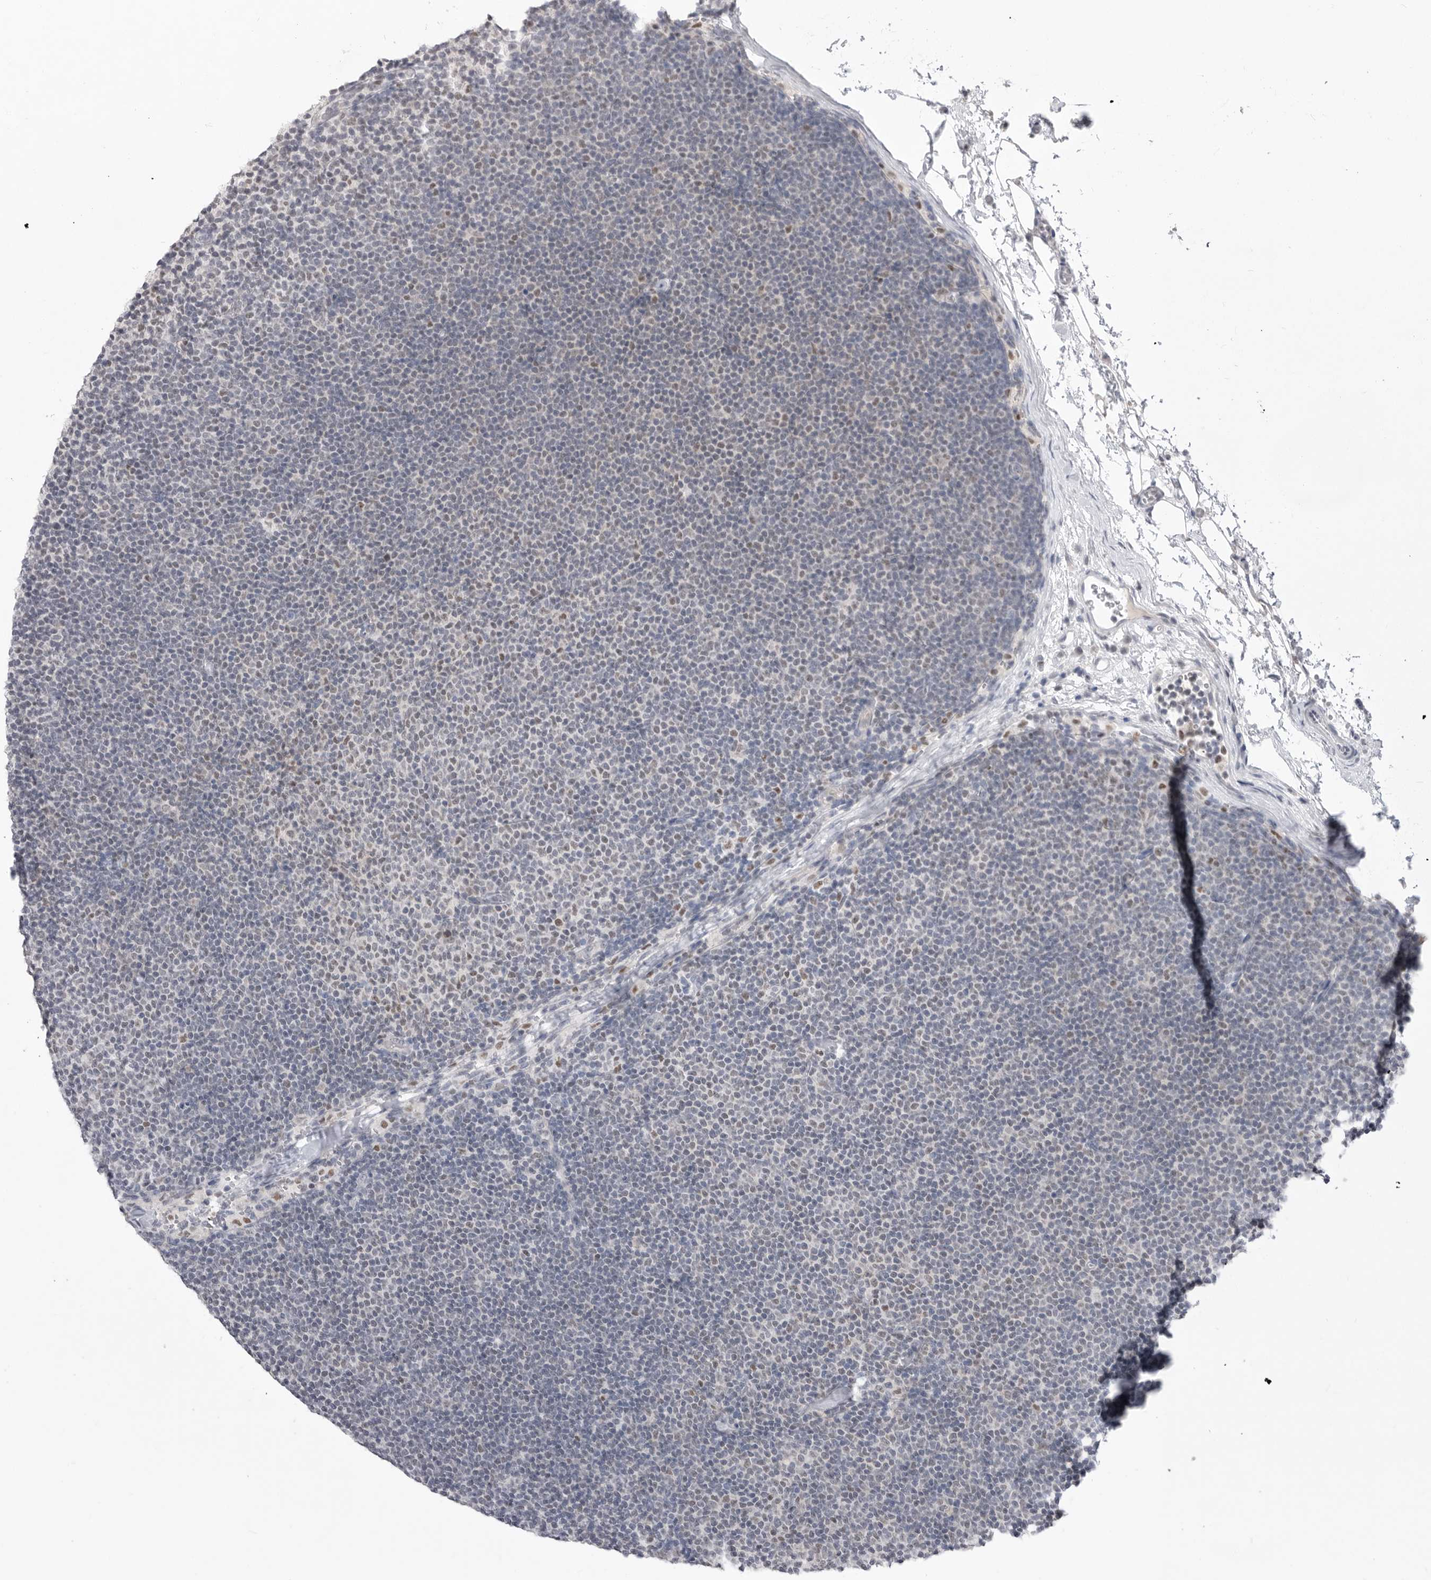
{"staining": {"intensity": "weak", "quantity": "<25%", "location": "nuclear"}, "tissue": "lymphoma", "cell_type": "Tumor cells", "image_type": "cancer", "snomed": [{"axis": "morphology", "description": "Malignant lymphoma, non-Hodgkin's type, Low grade"}, {"axis": "topography", "description": "Lymph node"}], "caption": "Tumor cells show no significant positivity in malignant lymphoma, non-Hodgkin's type (low-grade).", "gene": "ZBTB7B", "patient": {"sex": "female", "age": 53}}